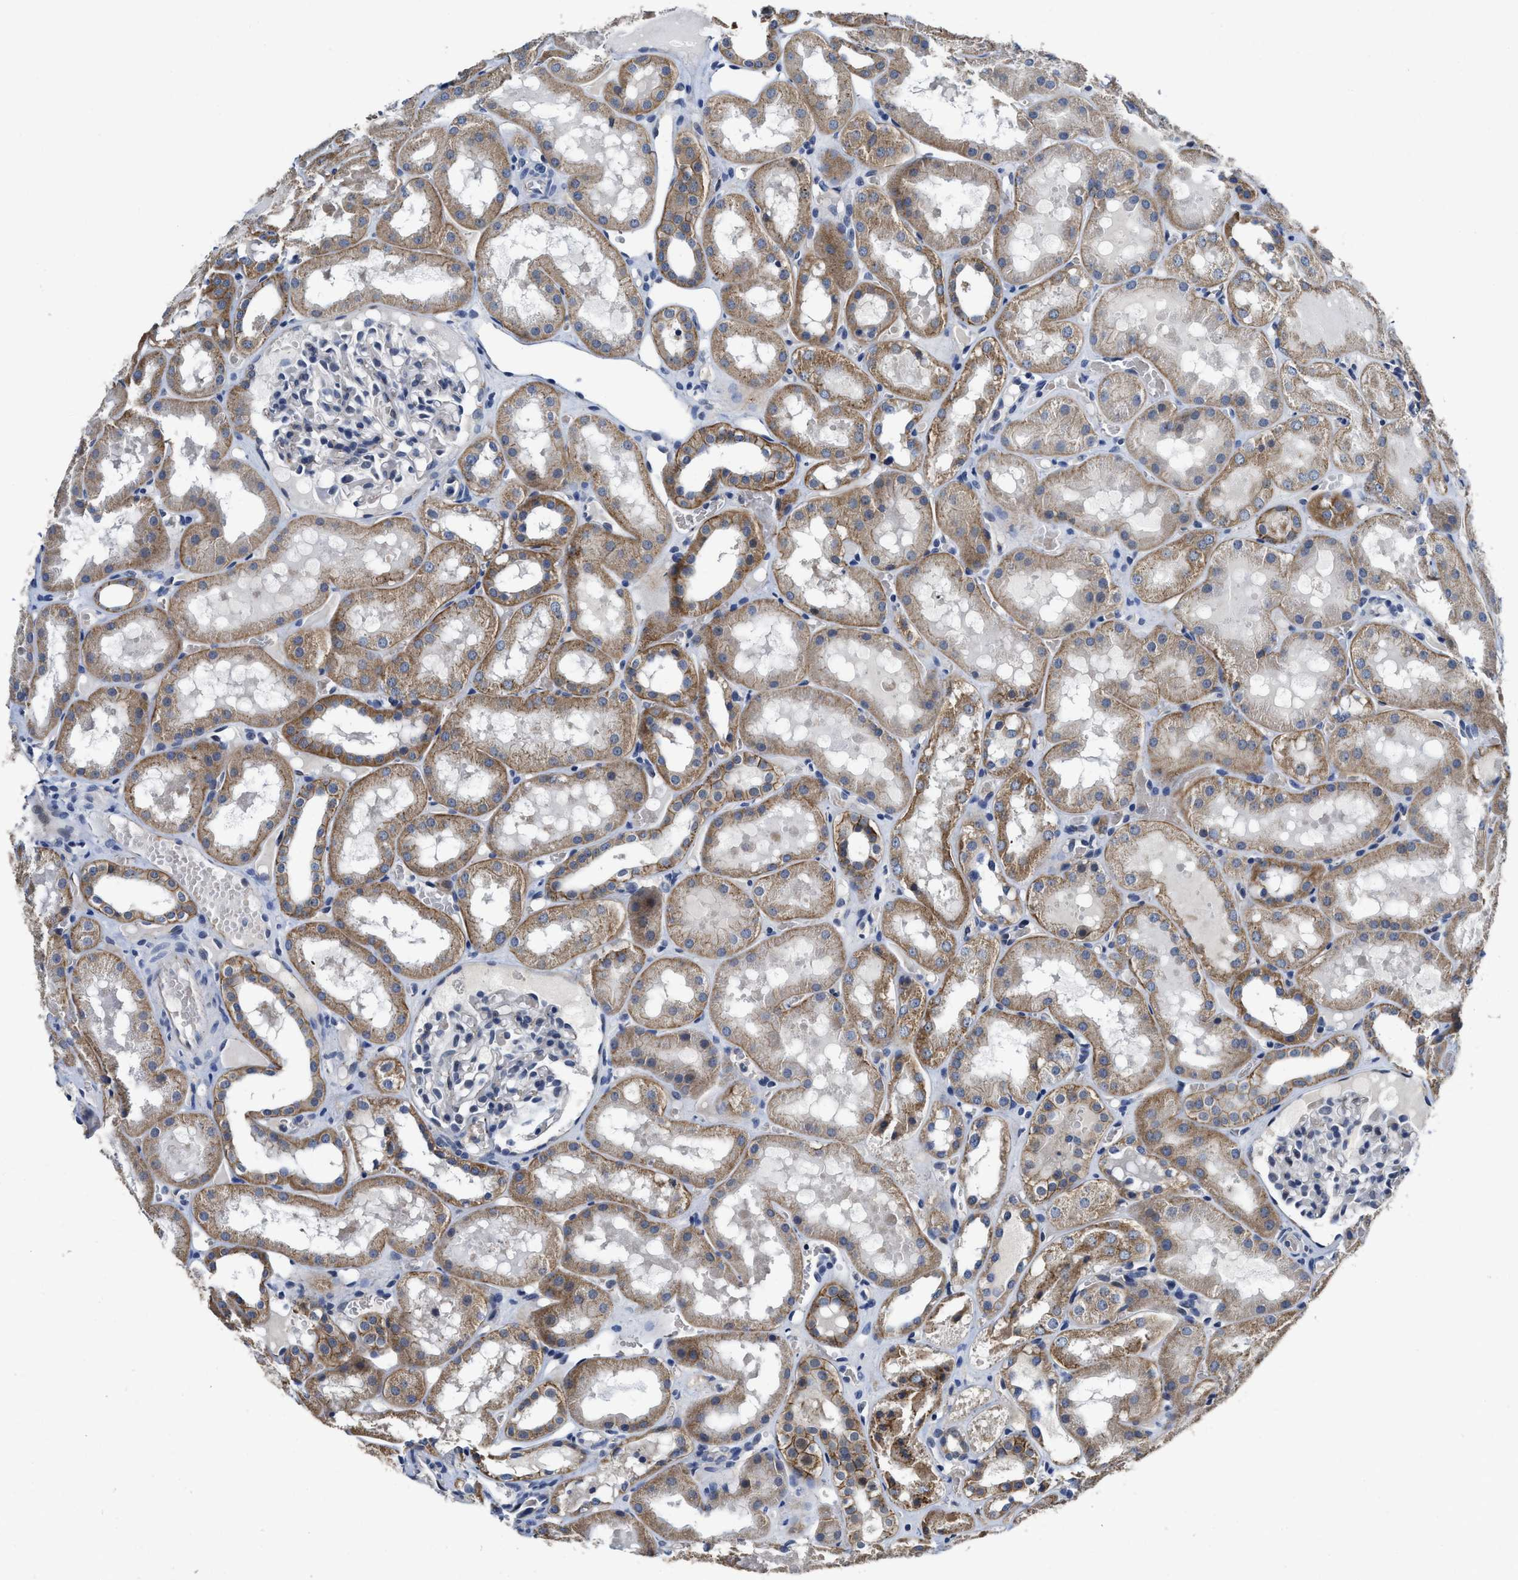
{"staining": {"intensity": "negative", "quantity": "none", "location": "none"}, "tissue": "kidney", "cell_type": "Cells in glomeruli", "image_type": "normal", "snomed": [{"axis": "morphology", "description": "Normal tissue, NOS"}, {"axis": "topography", "description": "Kidney"}, {"axis": "topography", "description": "Urinary bladder"}], "caption": "Histopathology image shows no significant protein expression in cells in glomeruli of unremarkable kidney.", "gene": "GHITM", "patient": {"sex": "male", "age": 16}}